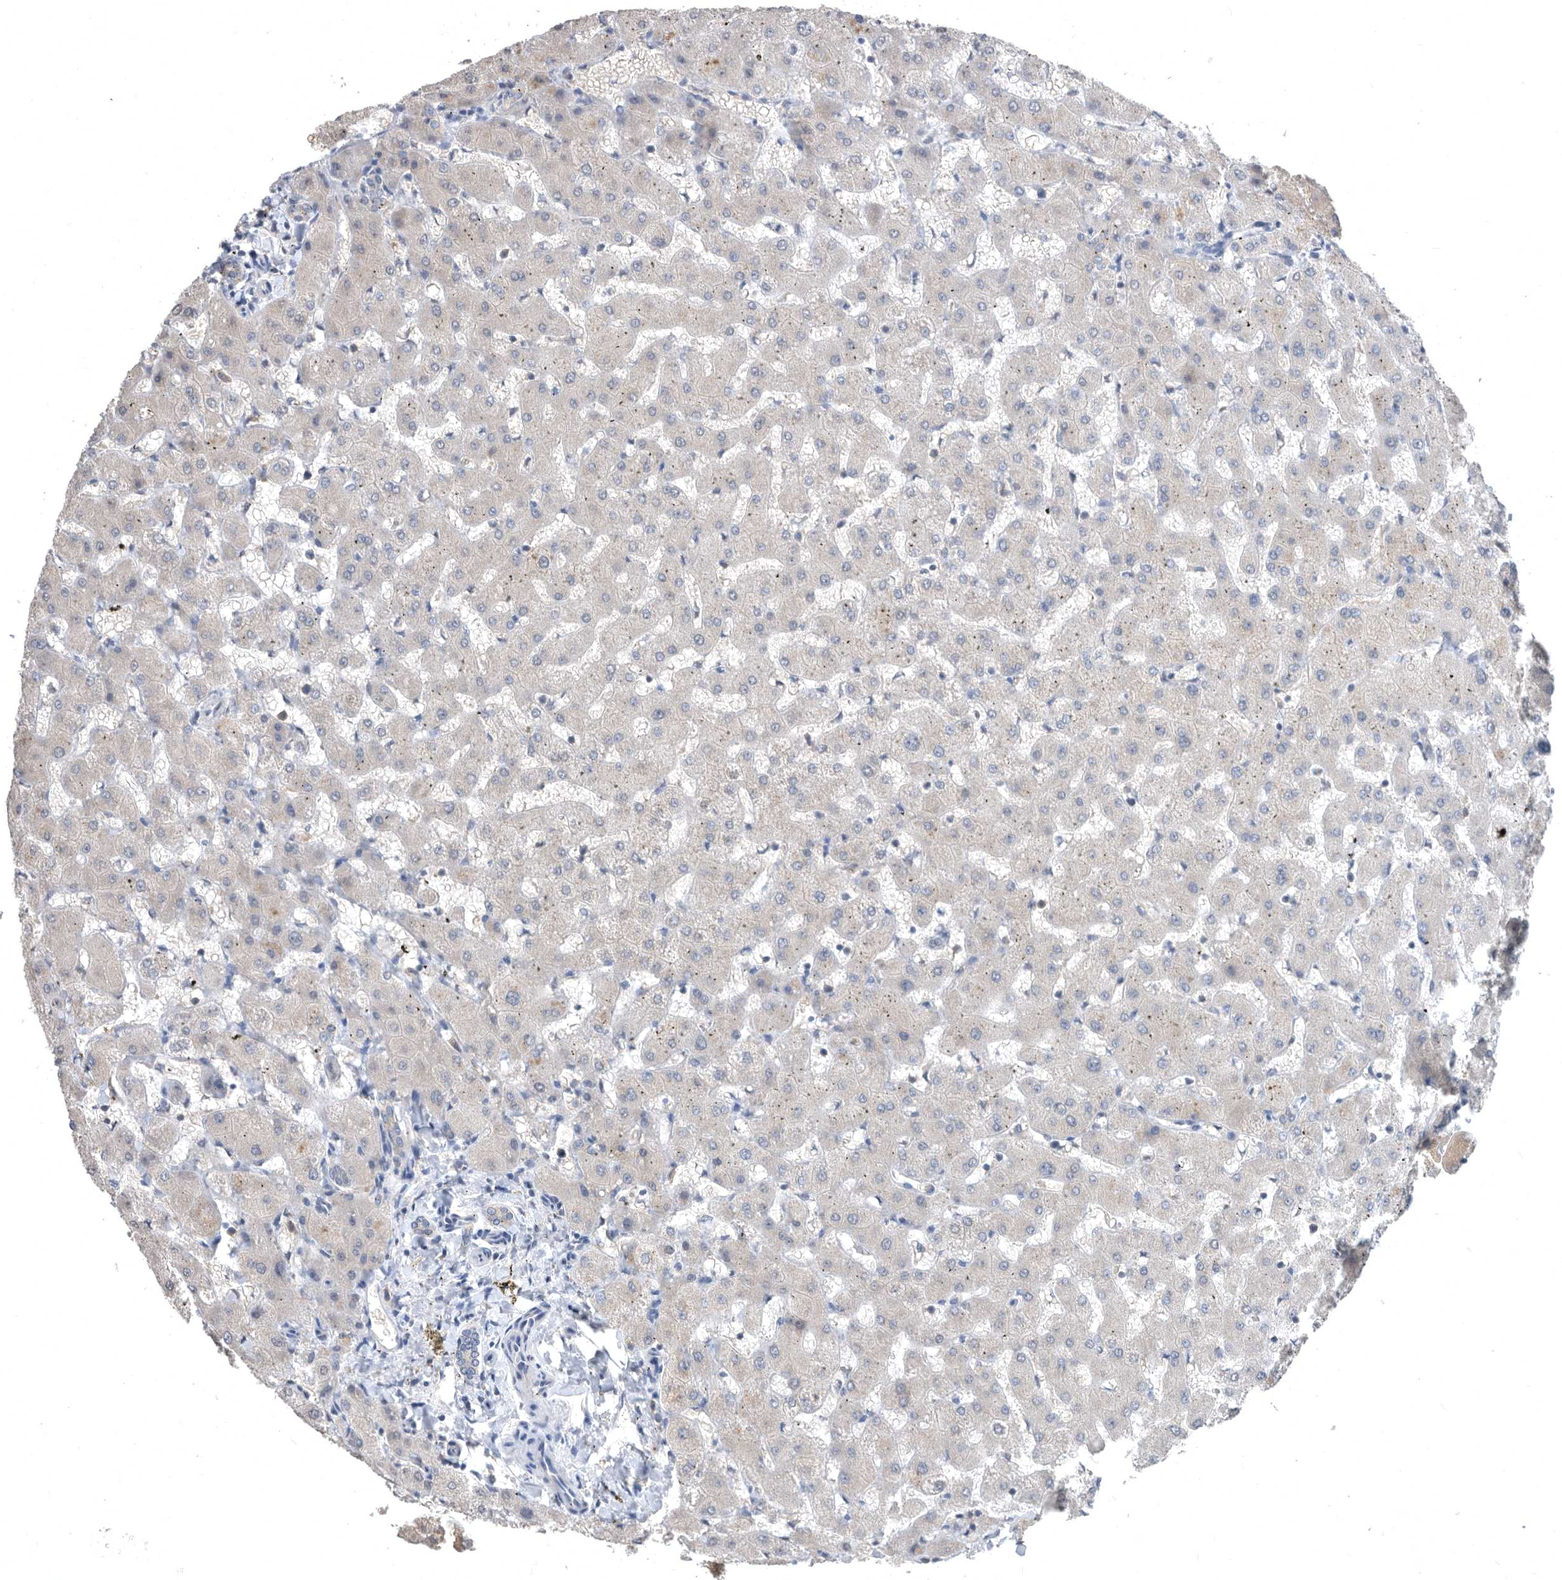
{"staining": {"intensity": "negative", "quantity": "none", "location": "none"}, "tissue": "liver", "cell_type": "Cholangiocytes", "image_type": "normal", "snomed": [{"axis": "morphology", "description": "Normal tissue, NOS"}, {"axis": "topography", "description": "Liver"}], "caption": "Immunohistochemical staining of benign human liver displays no significant positivity in cholangiocytes.", "gene": "CCT4", "patient": {"sex": "female", "age": 63}}